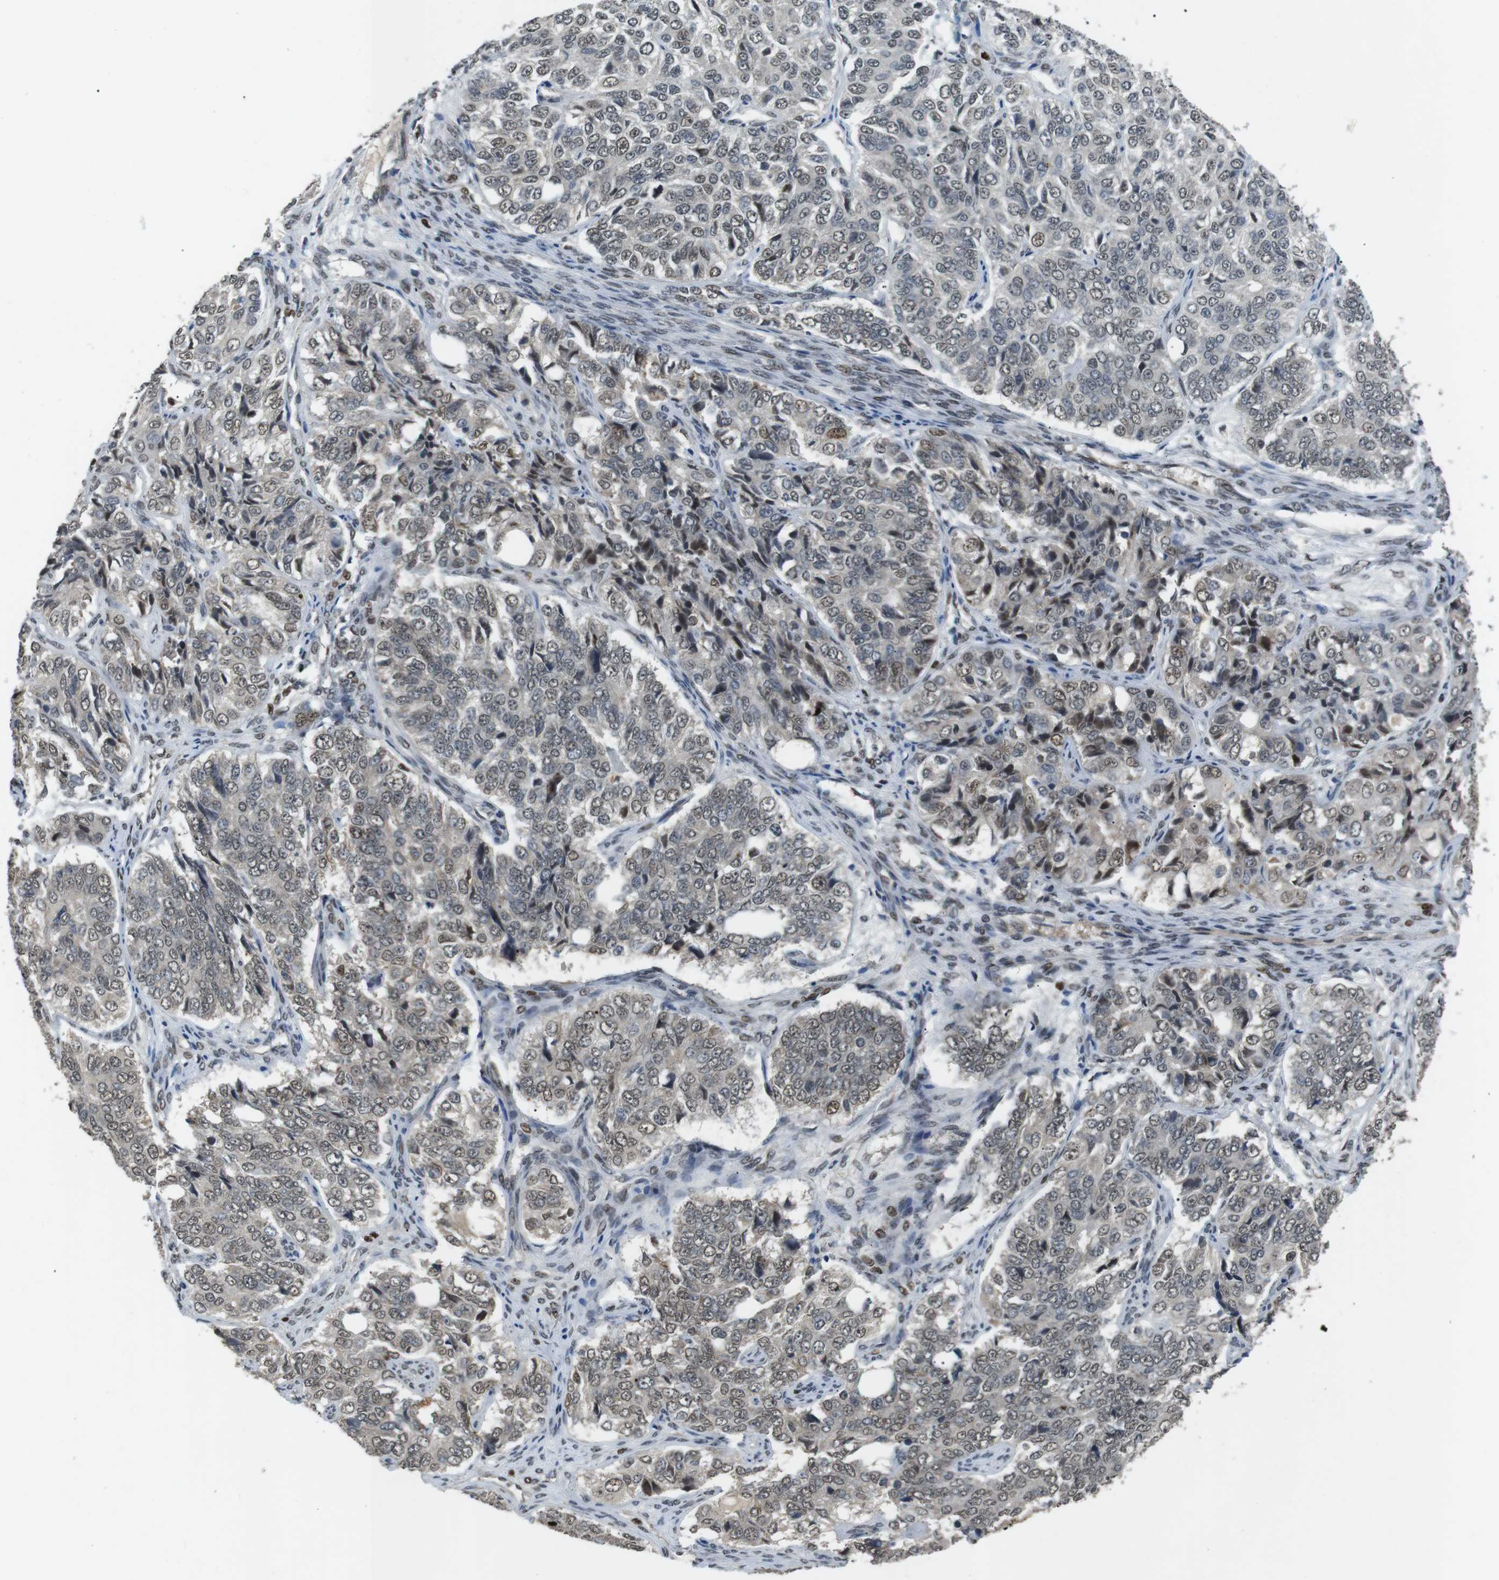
{"staining": {"intensity": "weak", "quantity": ">75%", "location": "nuclear"}, "tissue": "ovarian cancer", "cell_type": "Tumor cells", "image_type": "cancer", "snomed": [{"axis": "morphology", "description": "Carcinoma, endometroid"}, {"axis": "topography", "description": "Ovary"}], "caption": "Protein analysis of ovarian endometroid carcinoma tissue shows weak nuclear expression in approximately >75% of tumor cells.", "gene": "ORAI3", "patient": {"sex": "female", "age": 51}}